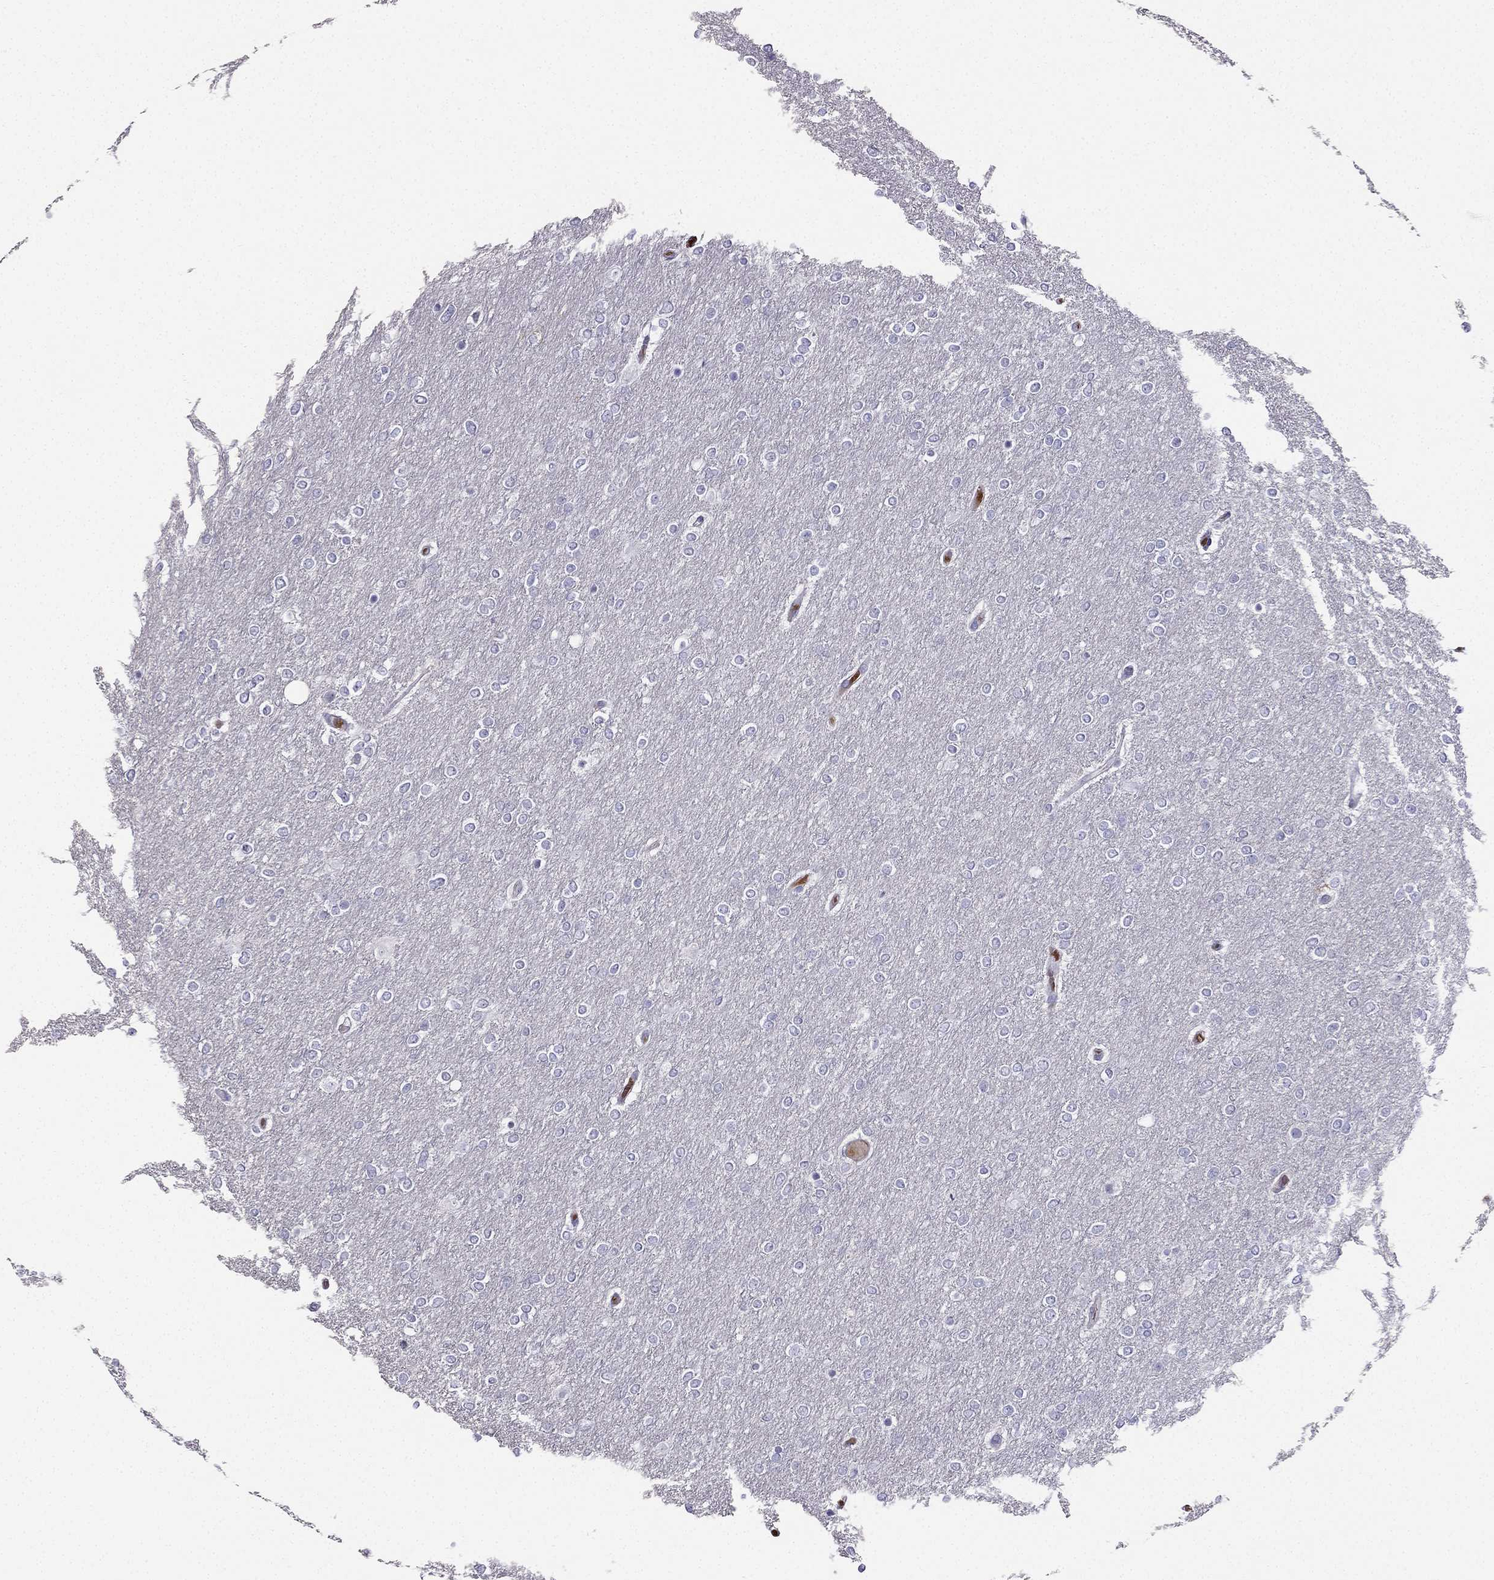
{"staining": {"intensity": "negative", "quantity": "none", "location": "none"}, "tissue": "glioma", "cell_type": "Tumor cells", "image_type": "cancer", "snomed": [{"axis": "morphology", "description": "Glioma, malignant, High grade"}, {"axis": "topography", "description": "Brain"}], "caption": "Tumor cells show no significant expression in high-grade glioma (malignant).", "gene": "RSPH14", "patient": {"sex": "female", "age": 61}}